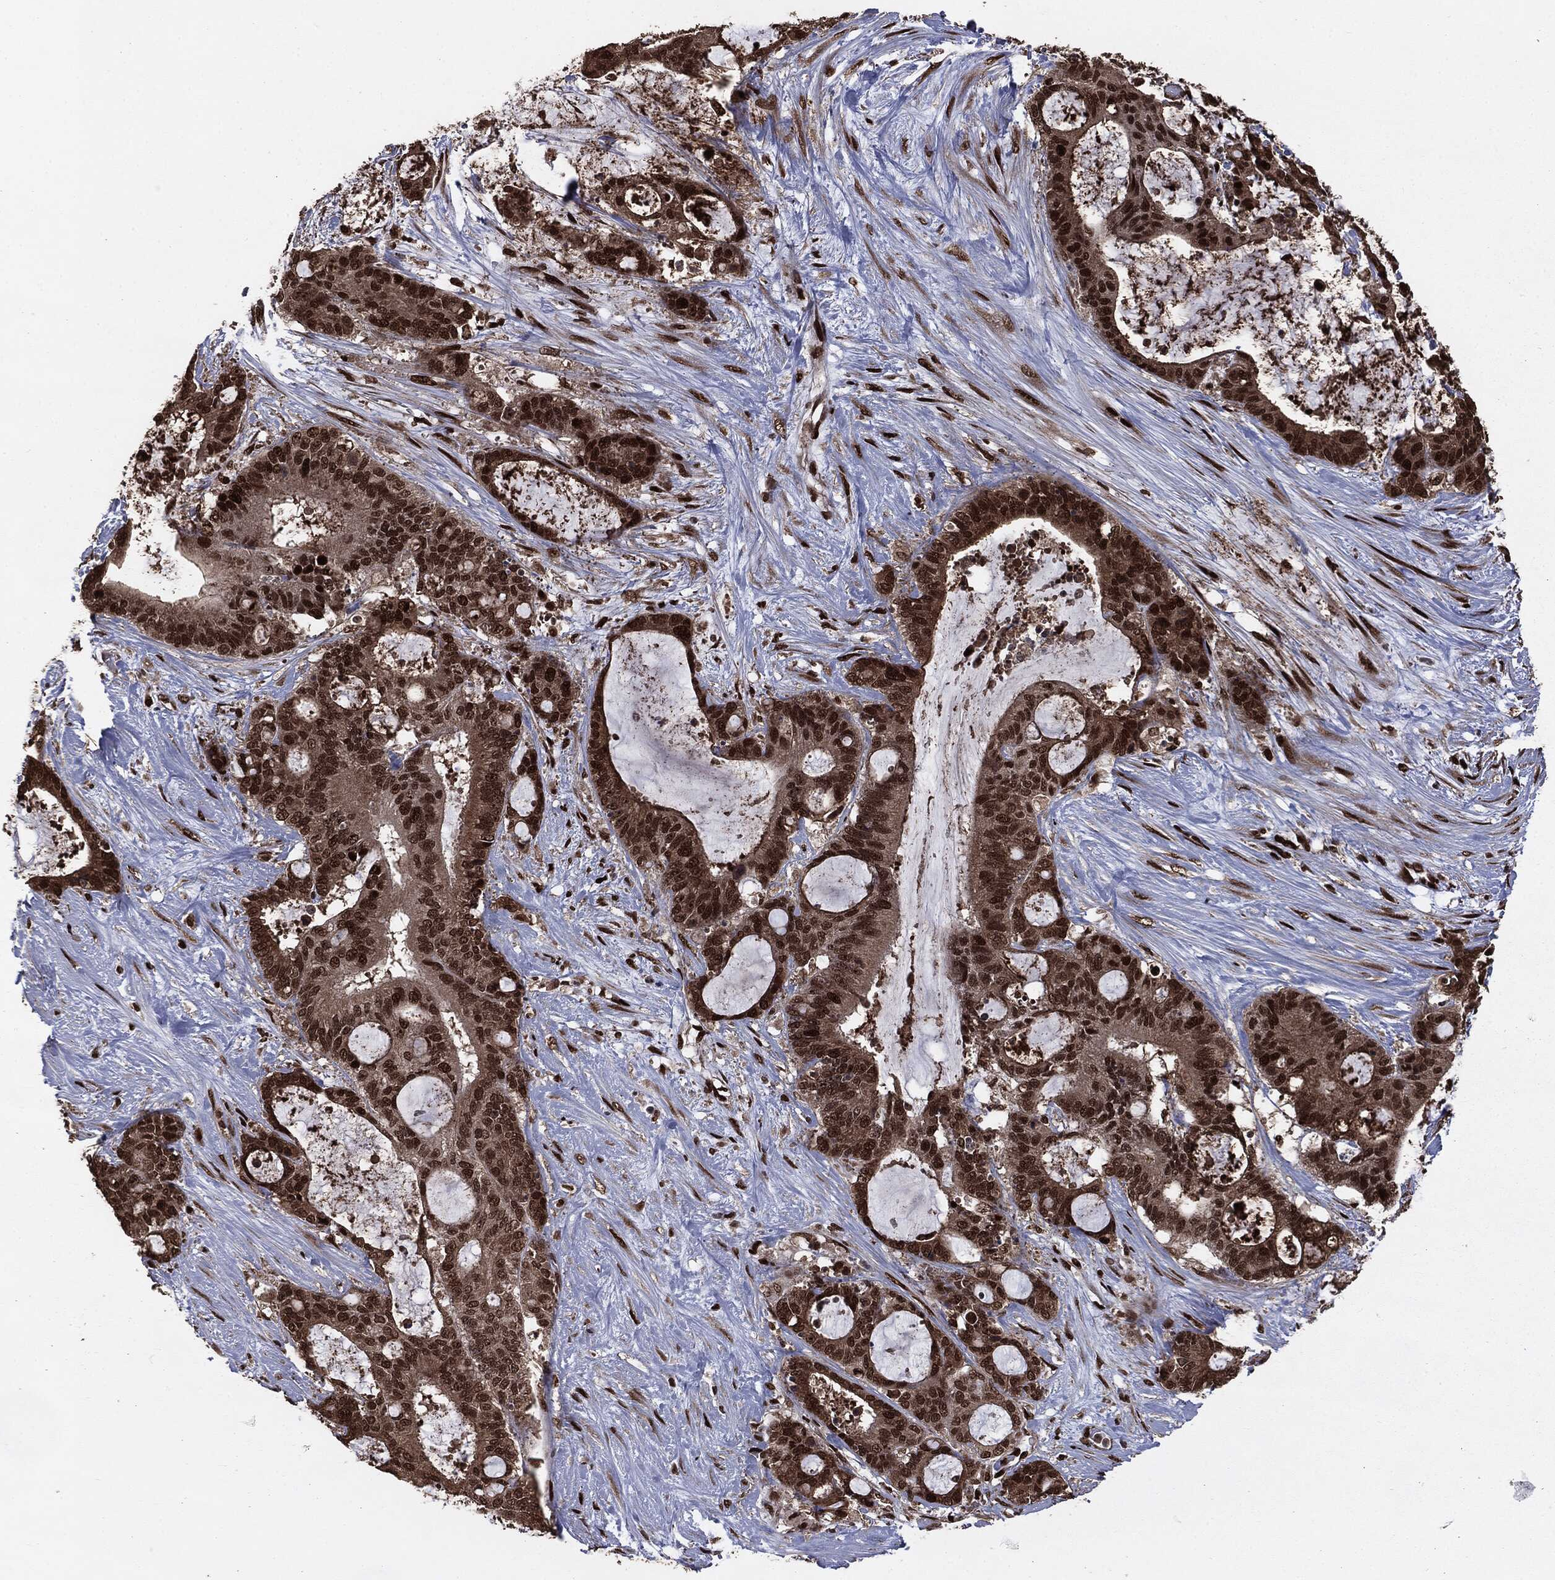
{"staining": {"intensity": "strong", "quantity": ">75%", "location": "cytoplasmic/membranous,nuclear"}, "tissue": "liver cancer", "cell_type": "Tumor cells", "image_type": "cancer", "snomed": [{"axis": "morphology", "description": "Normal tissue, NOS"}, {"axis": "morphology", "description": "Cholangiocarcinoma"}, {"axis": "topography", "description": "Liver"}, {"axis": "topography", "description": "Peripheral nerve tissue"}], "caption": "Tumor cells reveal high levels of strong cytoplasmic/membranous and nuclear staining in about >75% of cells in cholangiocarcinoma (liver). The staining is performed using DAB (3,3'-diaminobenzidine) brown chromogen to label protein expression. The nuclei are counter-stained blue using hematoxylin.", "gene": "DVL2", "patient": {"sex": "female", "age": 73}}